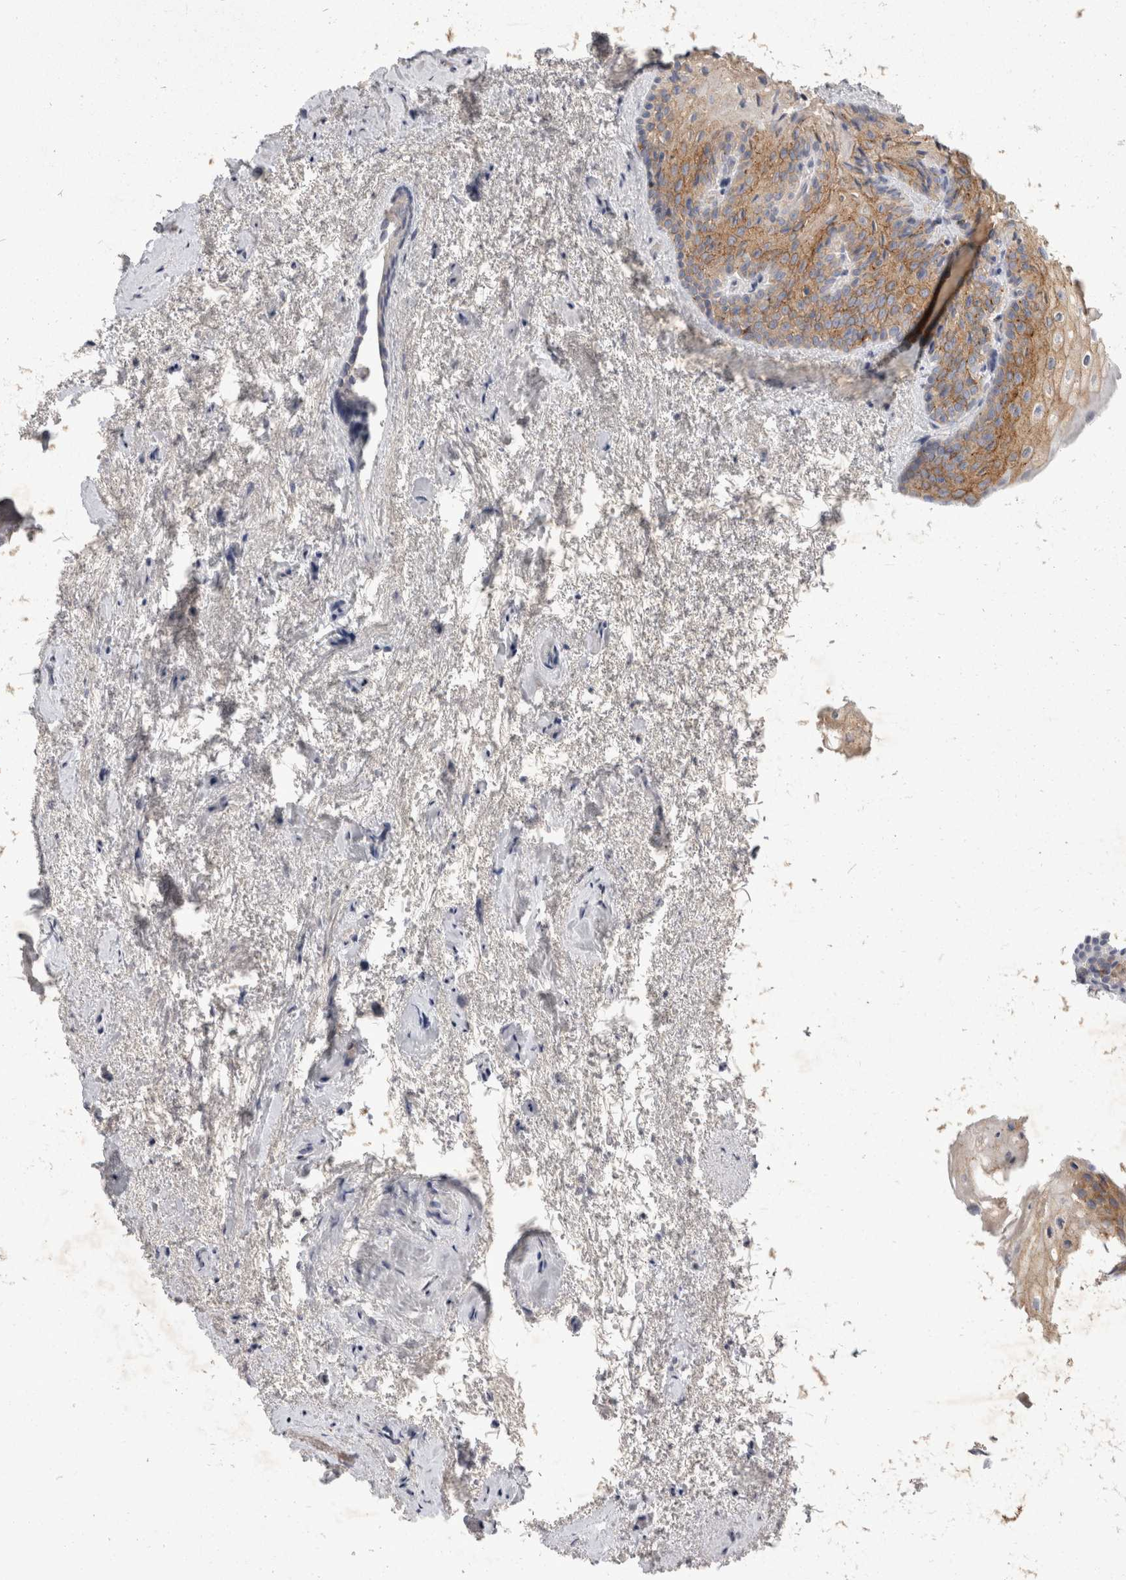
{"staining": {"intensity": "moderate", "quantity": ">75%", "location": "cytoplasmic/membranous"}, "tissue": "urinary bladder", "cell_type": "Urothelial cells", "image_type": "normal", "snomed": [{"axis": "morphology", "description": "Normal tissue, NOS"}, {"axis": "topography", "description": "Urinary bladder"}], "caption": "Moderate cytoplasmic/membranous expression for a protein is identified in about >75% of urothelial cells of normal urinary bladder using immunohistochemistry (IHC).", "gene": "TOM1L2", "patient": {"sex": "female", "age": 67}}